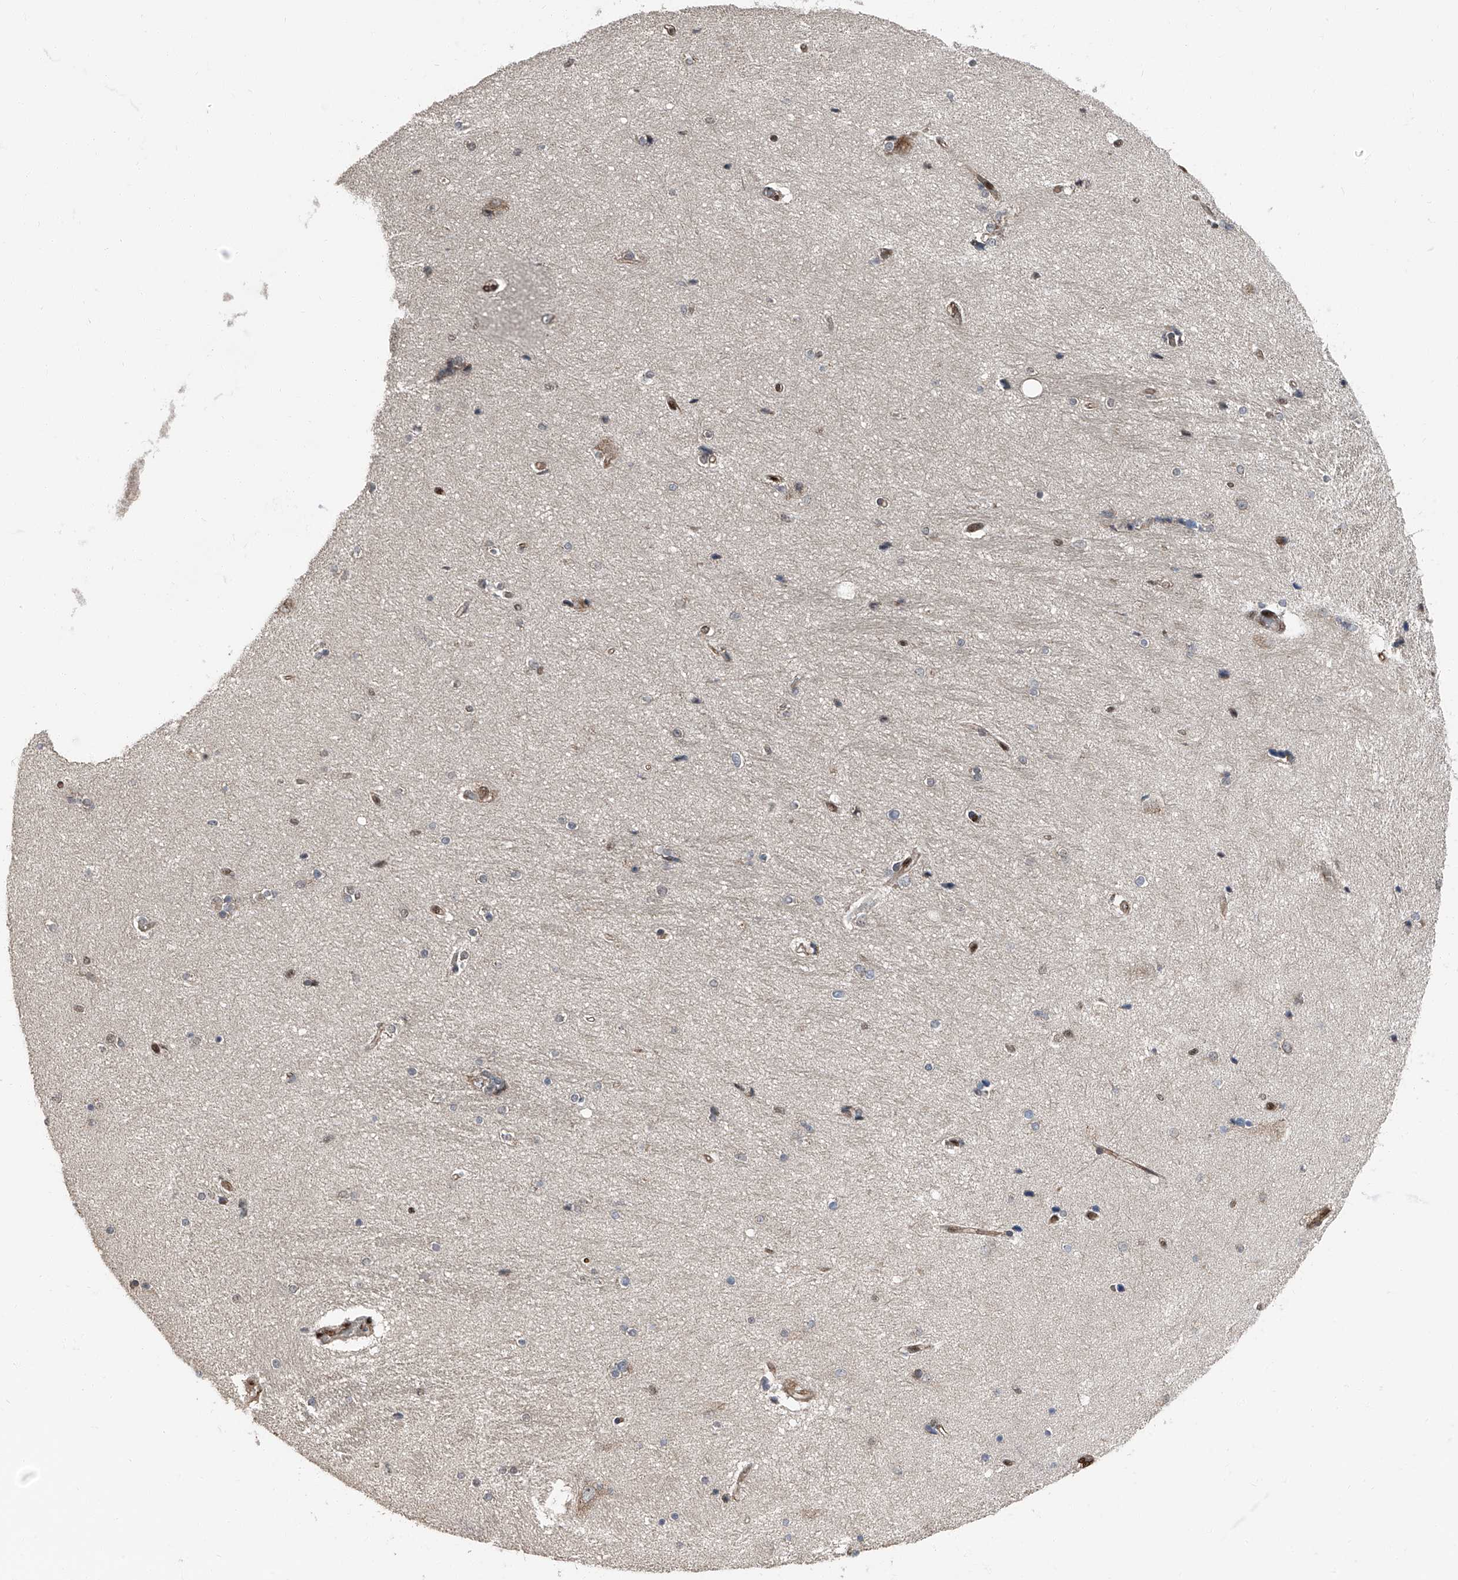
{"staining": {"intensity": "negative", "quantity": "none", "location": "none"}, "tissue": "hippocampus", "cell_type": "Glial cells", "image_type": "normal", "snomed": [{"axis": "morphology", "description": "Normal tissue, NOS"}, {"axis": "topography", "description": "Hippocampus"}], "caption": "This is a photomicrograph of immunohistochemistry staining of unremarkable hippocampus, which shows no staining in glial cells. Nuclei are stained in blue.", "gene": "FKBP5", "patient": {"sex": "female", "age": 54}}